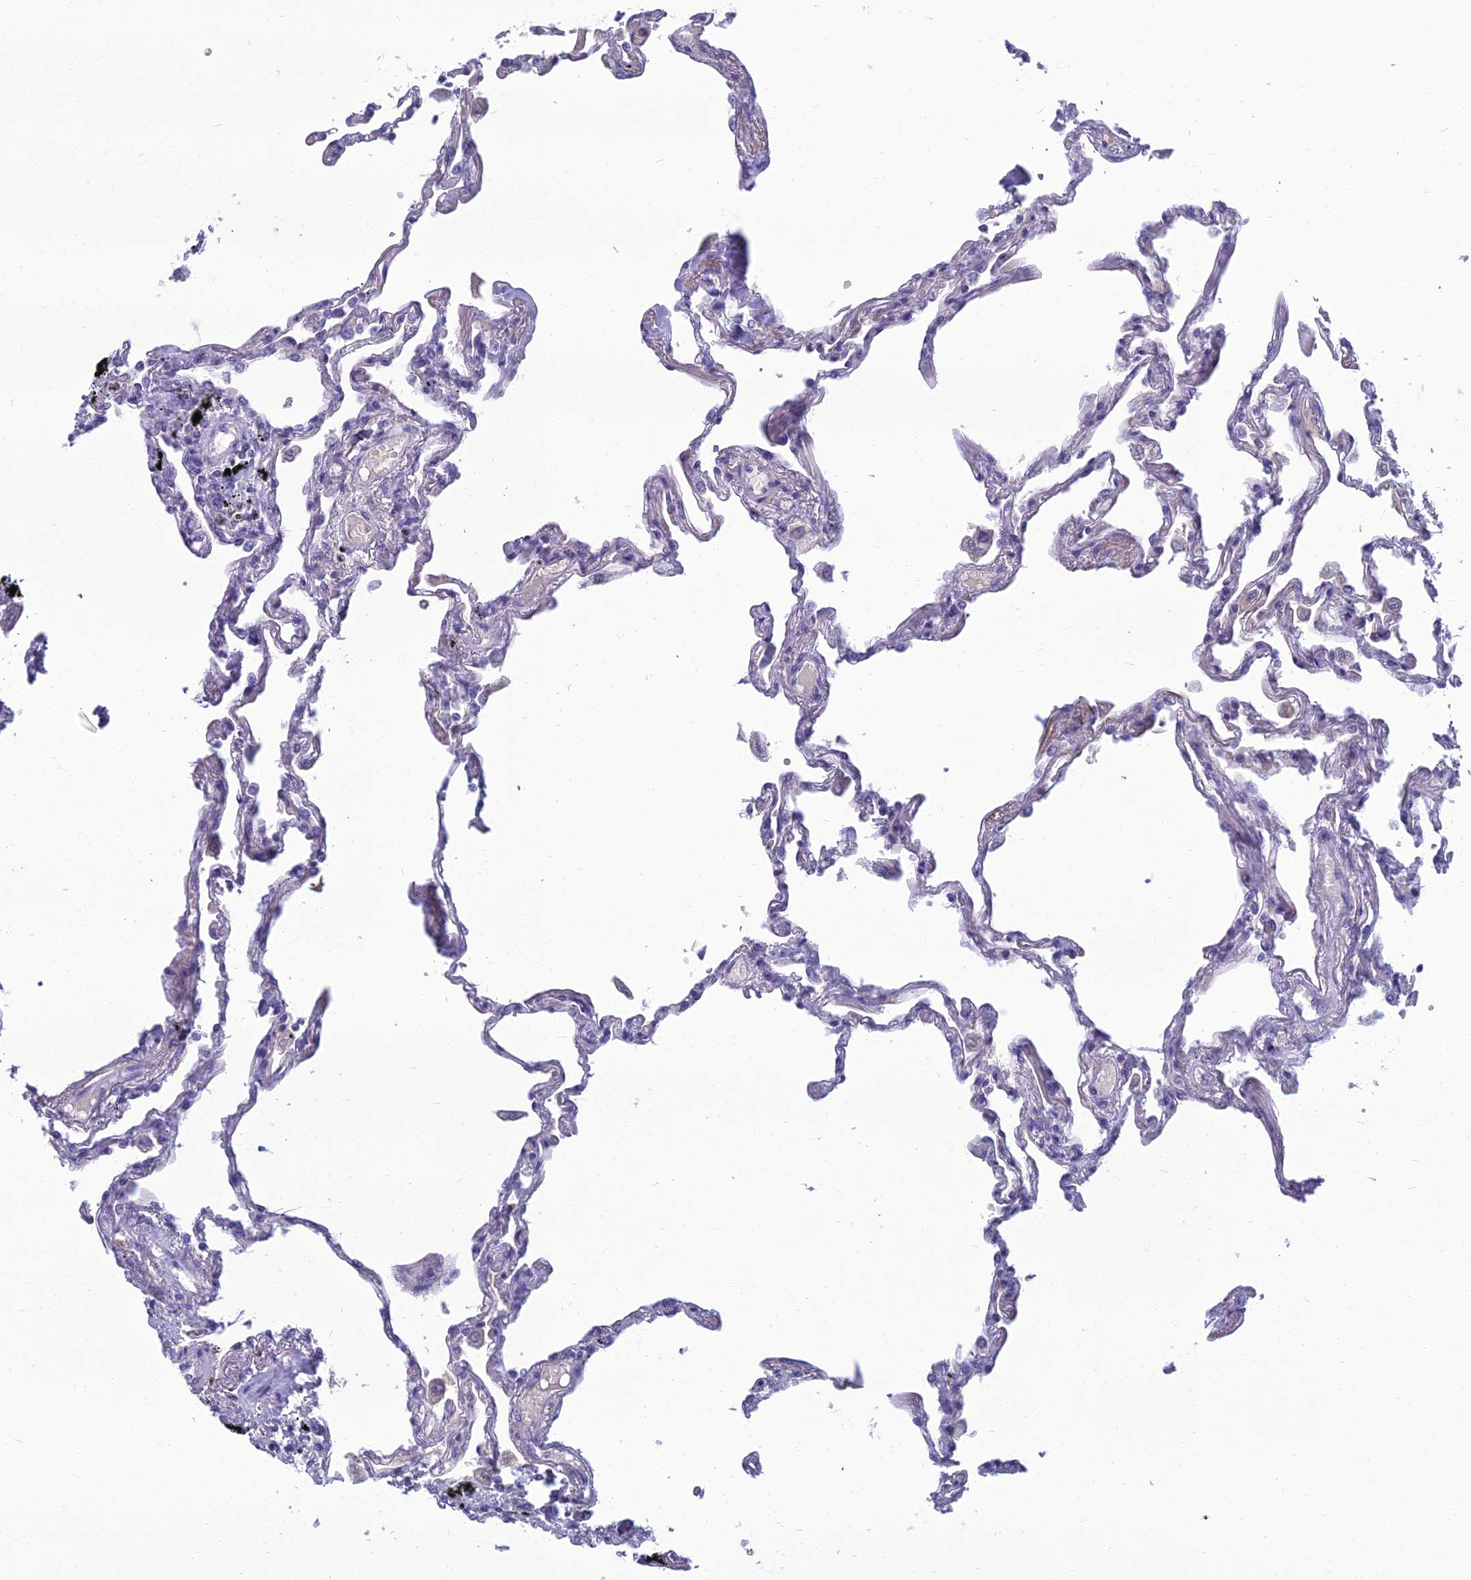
{"staining": {"intensity": "negative", "quantity": "none", "location": "none"}, "tissue": "lung", "cell_type": "Alveolar cells", "image_type": "normal", "snomed": [{"axis": "morphology", "description": "Normal tissue, NOS"}, {"axis": "topography", "description": "Lung"}], "caption": "This is a photomicrograph of IHC staining of benign lung, which shows no positivity in alveolar cells.", "gene": "SPTLC3", "patient": {"sex": "female", "age": 67}}